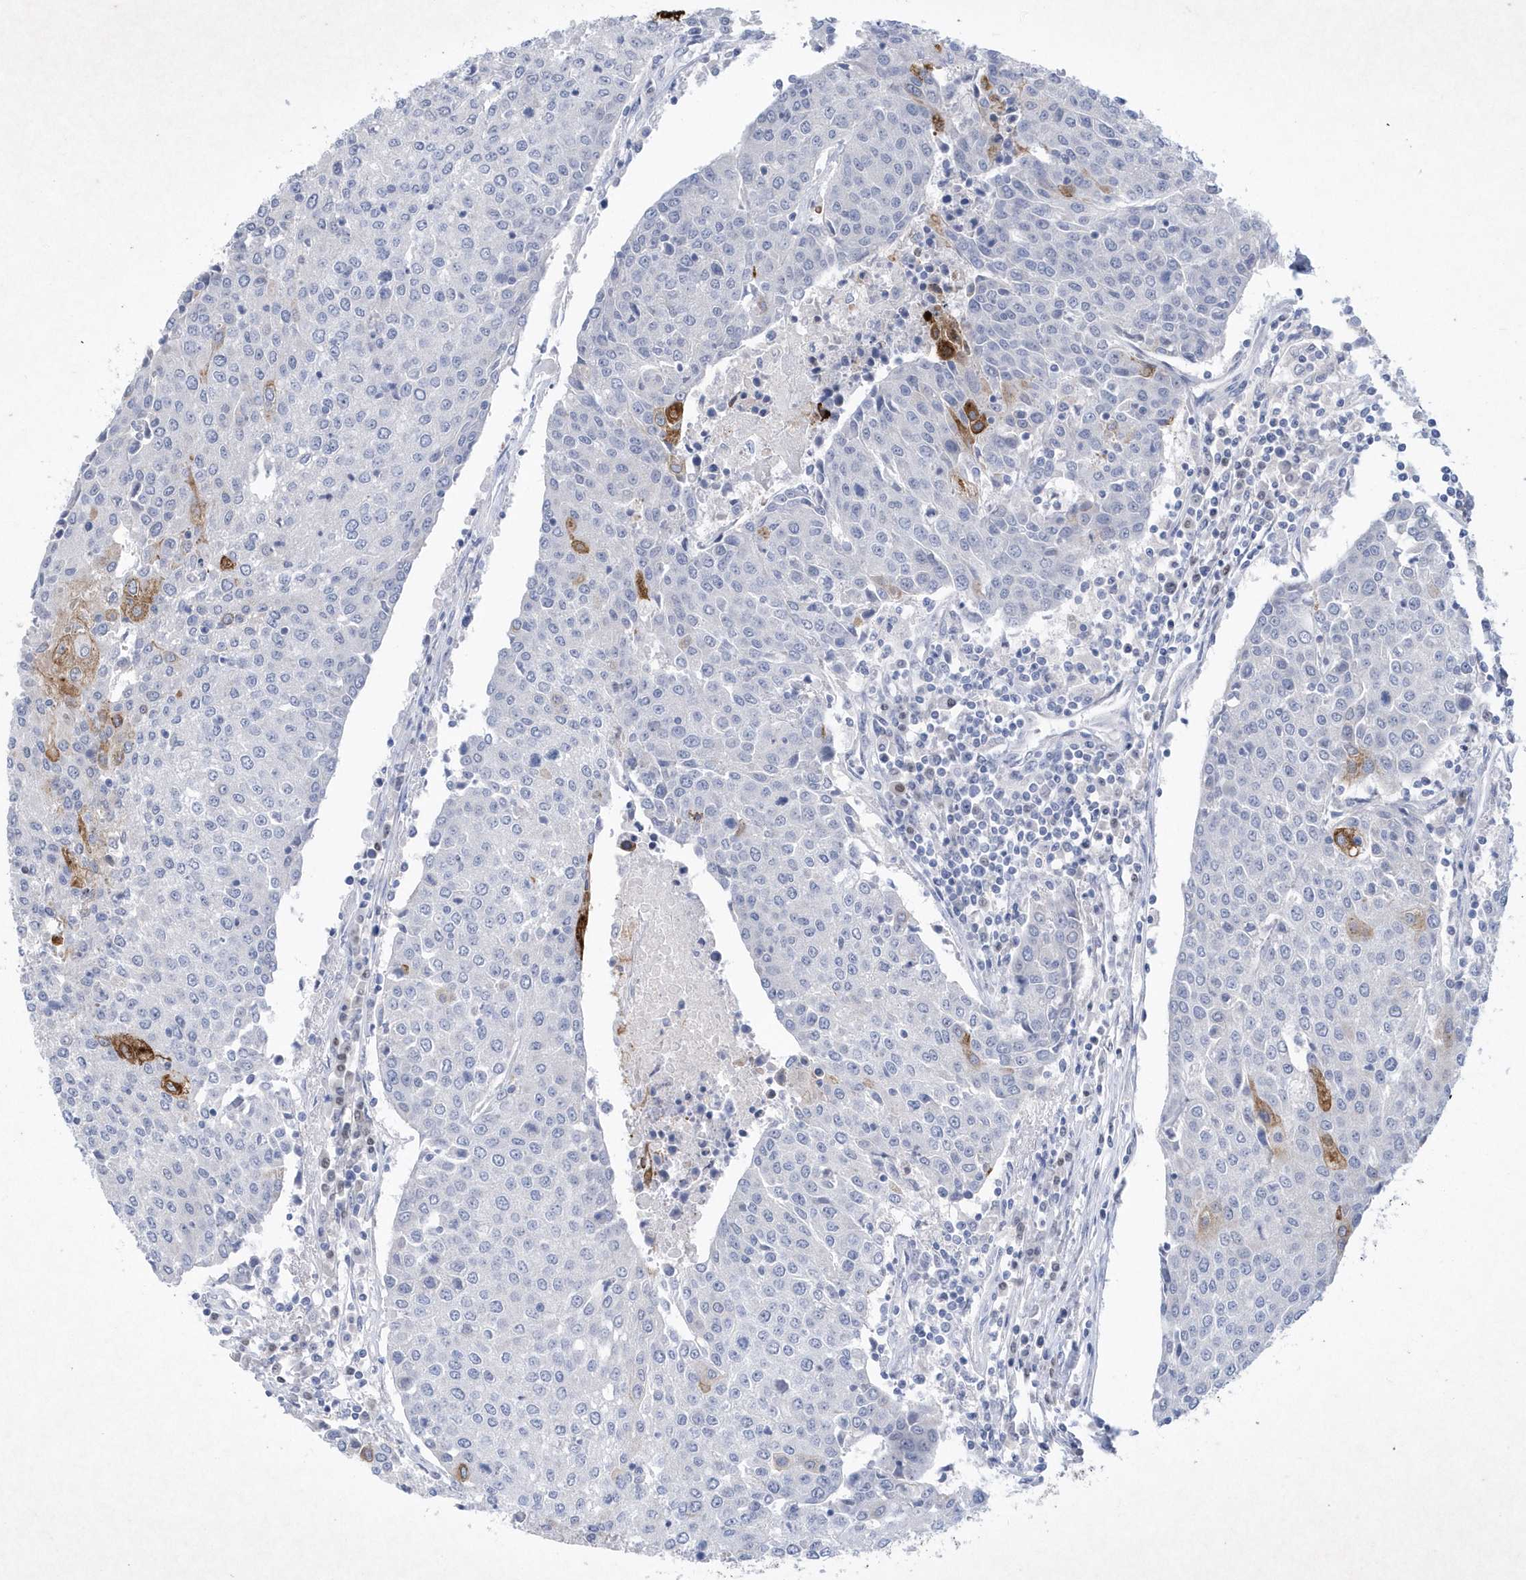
{"staining": {"intensity": "negative", "quantity": "none", "location": "none"}, "tissue": "urothelial cancer", "cell_type": "Tumor cells", "image_type": "cancer", "snomed": [{"axis": "morphology", "description": "Urothelial carcinoma, High grade"}, {"axis": "topography", "description": "Urinary bladder"}], "caption": "Immunohistochemistry (IHC) of human urothelial cancer exhibits no positivity in tumor cells. (Stains: DAB (3,3'-diaminobenzidine) IHC with hematoxylin counter stain, Microscopy: brightfield microscopy at high magnification).", "gene": "BHLHA15", "patient": {"sex": "female", "age": 85}}